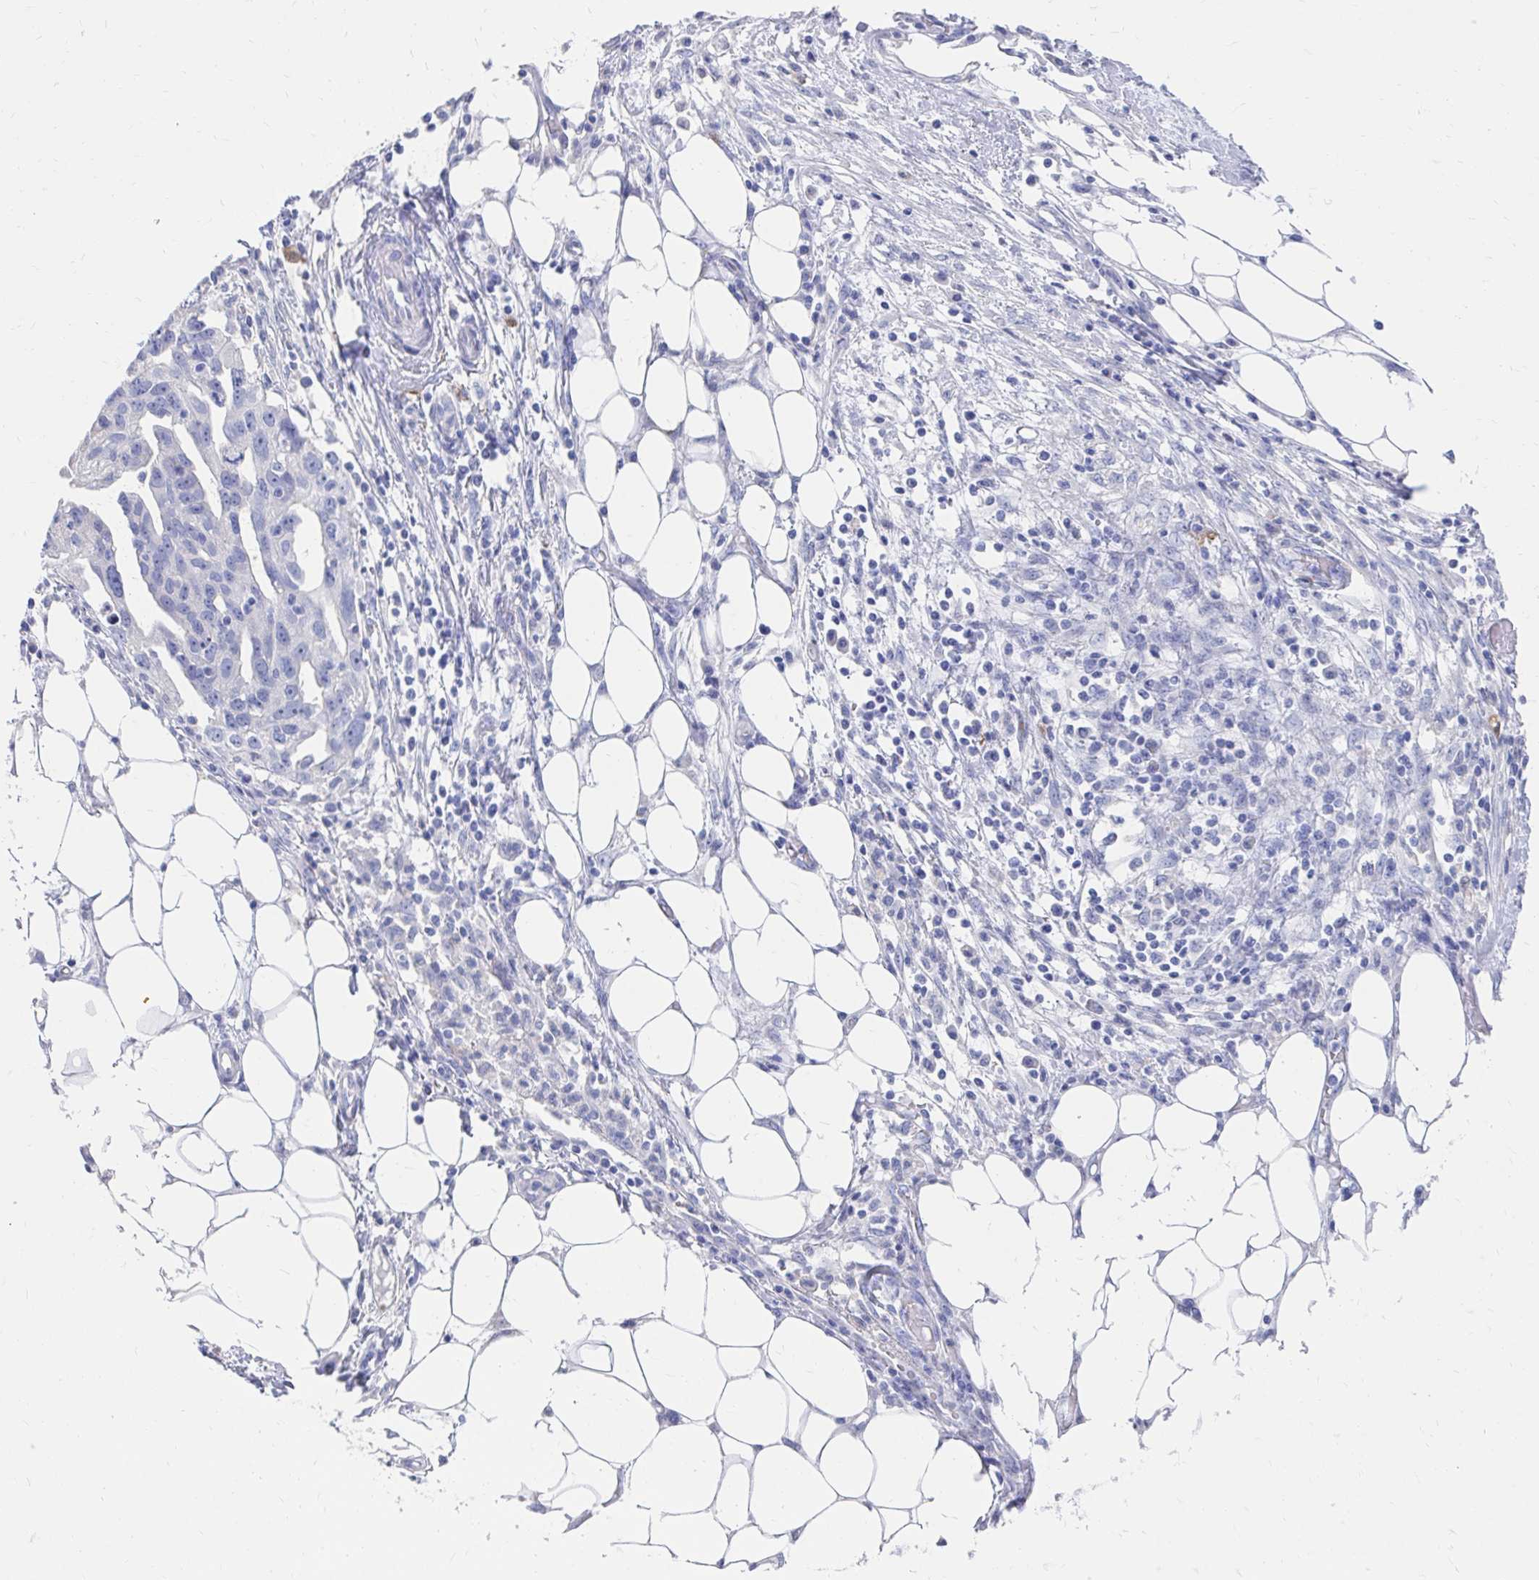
{"staining": {"intensity": "negative", "quantity": "none", "location": "none"}, "tissue": "ovarian cancer", "cell_type": "Tumor cells", "image_type": "cancer", "snomed": [{"axis": "morphology", "description": "Carcinoma, endometroid"}, {"axis": "morphology", "description": "Cystadenocarcinoma, serous, NOS"}, {"axis": "topography", "description": "Ovary"}], "caption": "An immunohistochemistry photomicrograph of ovarian cancer (serous cystadenocarcinoma) is shown. There is no staining in tumor cells of ovarian cancer (serous cystadenocarcinoma).", "gene": "LAMC3", "patient": {"sex": "female", "age": 45}}